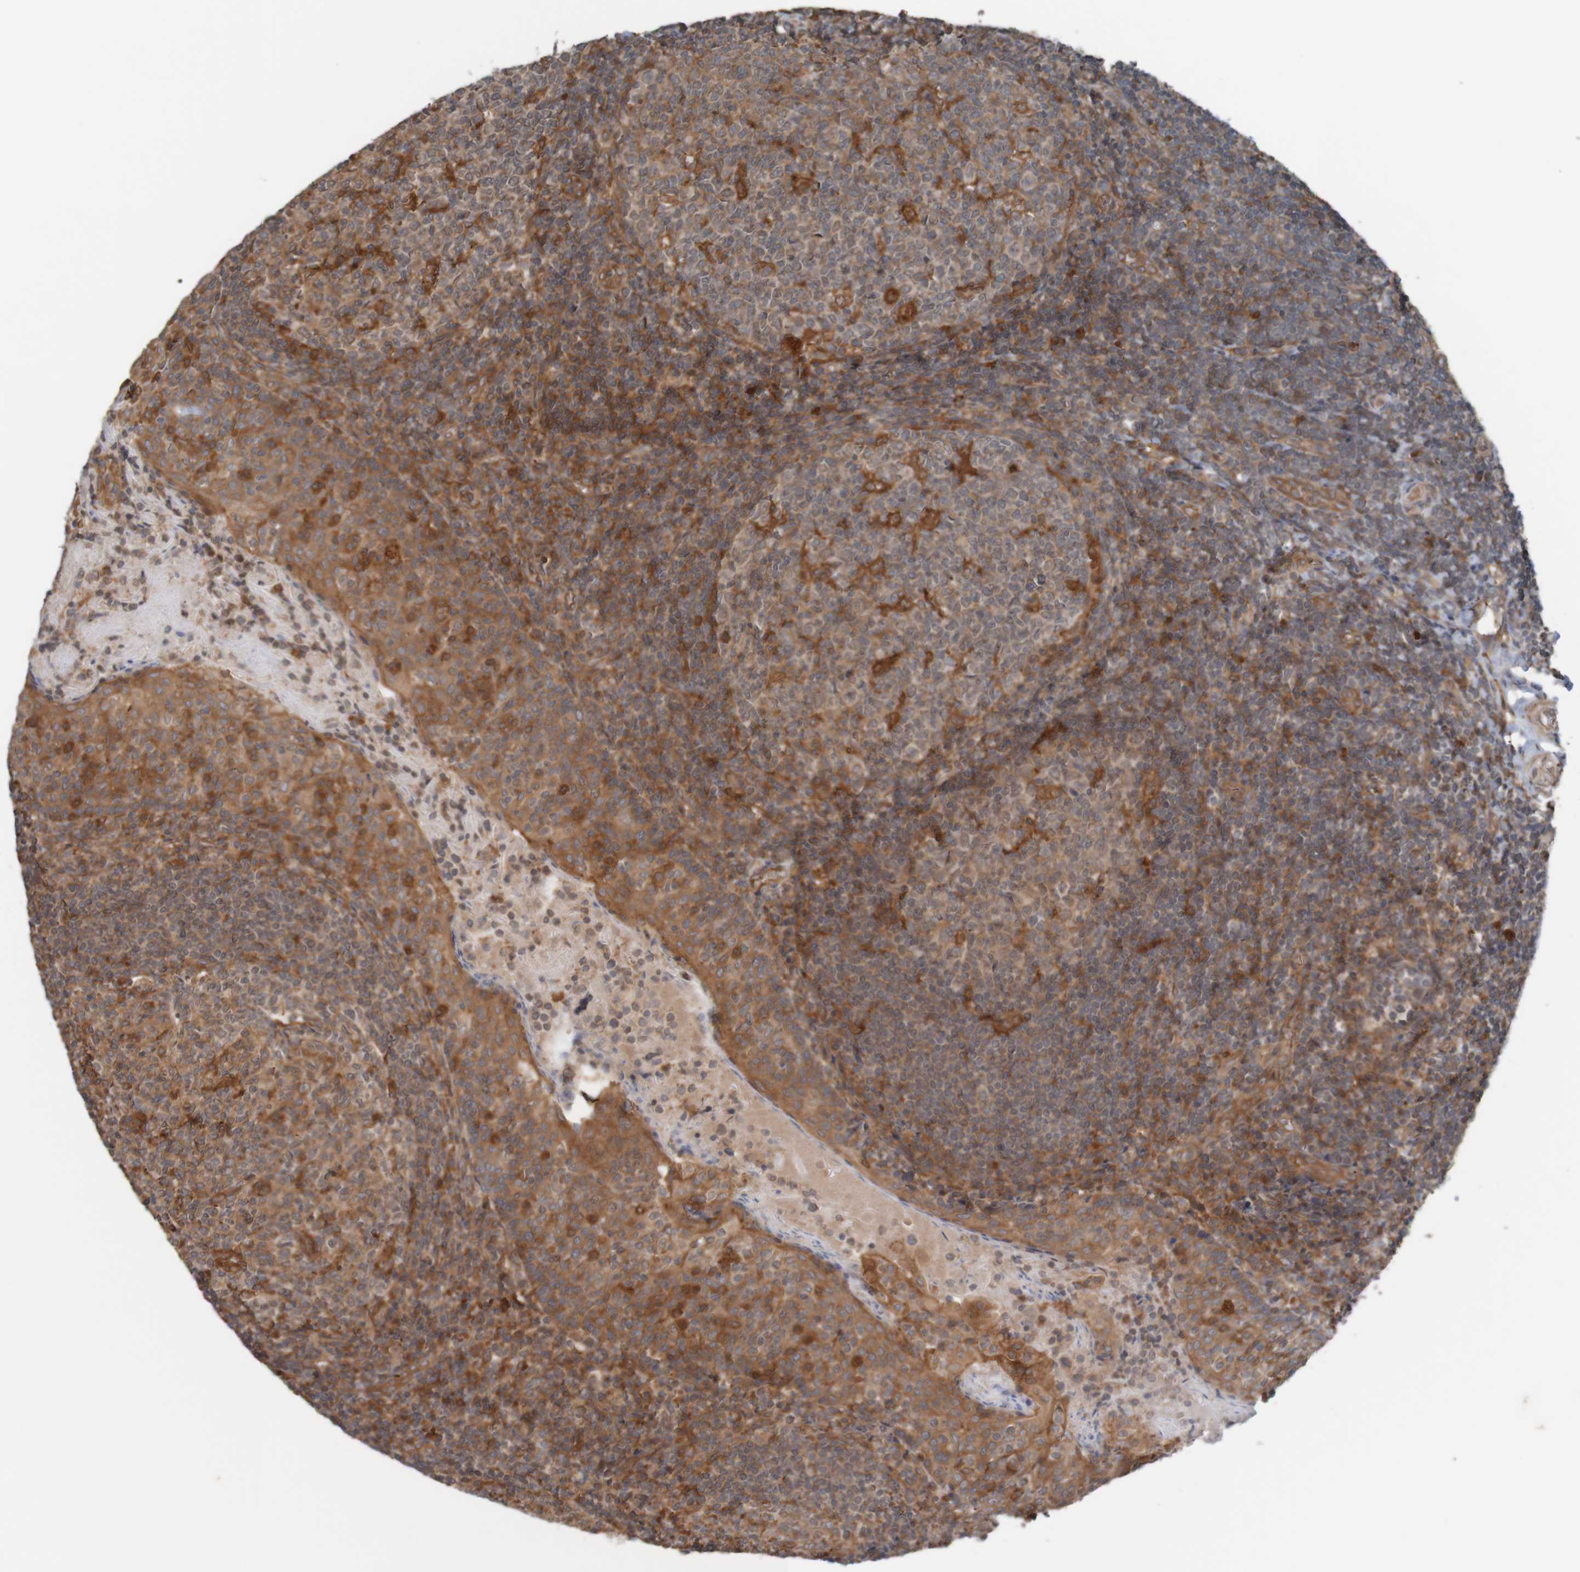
{"staining": {"intensity": "moderate", "quantity": "25%-75%", "location": "cytoplasmic/membranous"}, "tissue": "tonsil", "cell_type": "Germinal center cells", "image_type": "normal", "snomed": [{"axis": "morphology", "description": "Normal tissue, NOS"}, {"axis": "topography", "description": "Tonsil"}], "caption": "Normal tonsil displays moderate cytoplasmic/membranous positivity in about 25%-75% of germinal center cells.", "gene": "ARHGEF11", "patient": {"sex": "female", "age": 19}}